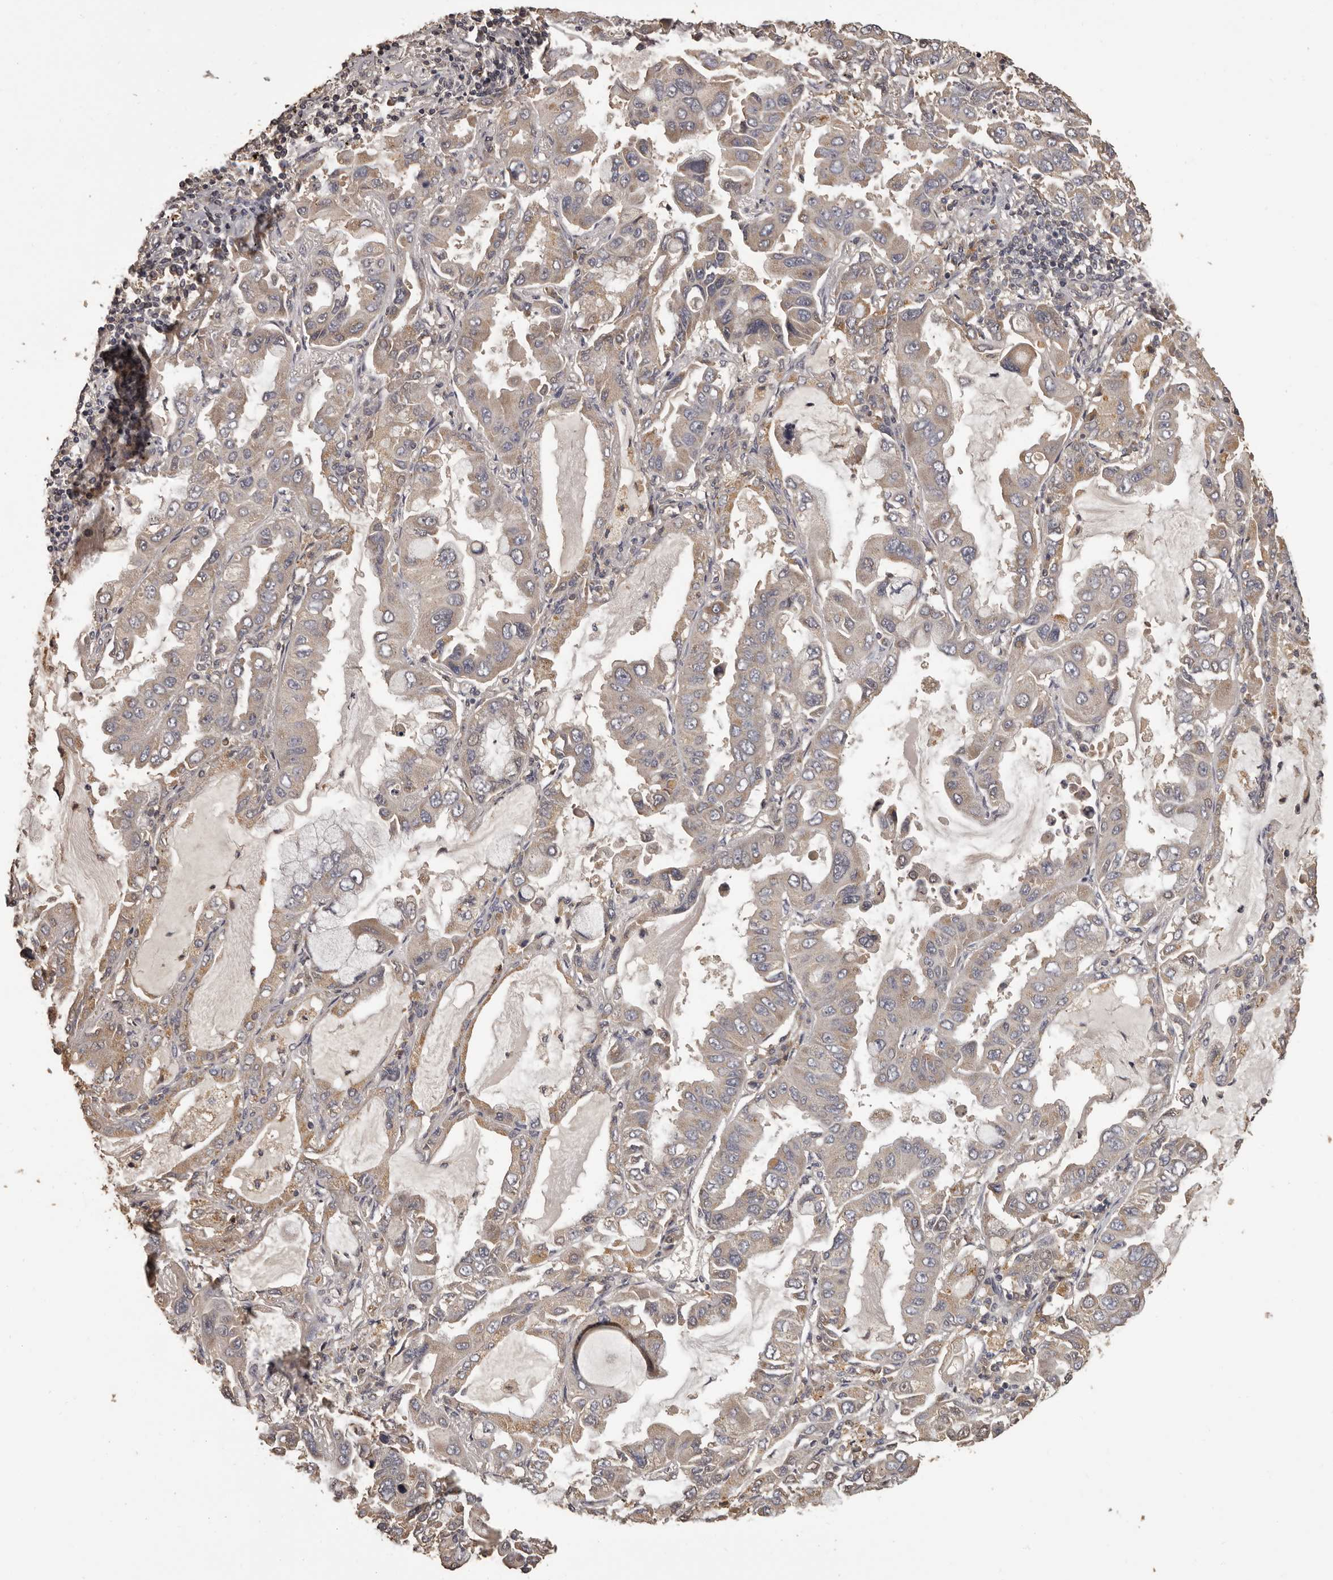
{"staining": {"intensity": "moderate", "quantity": "<25%", "location": "cytoplasmic/membranous"}, "tissue": "lung cancer", "cell_type": "Tumor cells", "image_type": "cancer", "snomed": [{"axis": "morphology", "description": "Adenocarcinoma, NOS"}, {"axis": "topography", "description": "Lung"}], "caption": "Protein positivity by immunohistochemistry exhibits moderate cytoplasmic/membranous staining in about <25% of tumor cells in lung adenocarcinoma. Immunohistochemistry (ihc) stains the protein in brown and the nuclei are stained blue.", "gene": "MGAT5", "patient": {"sex": "male", "age": 64}}